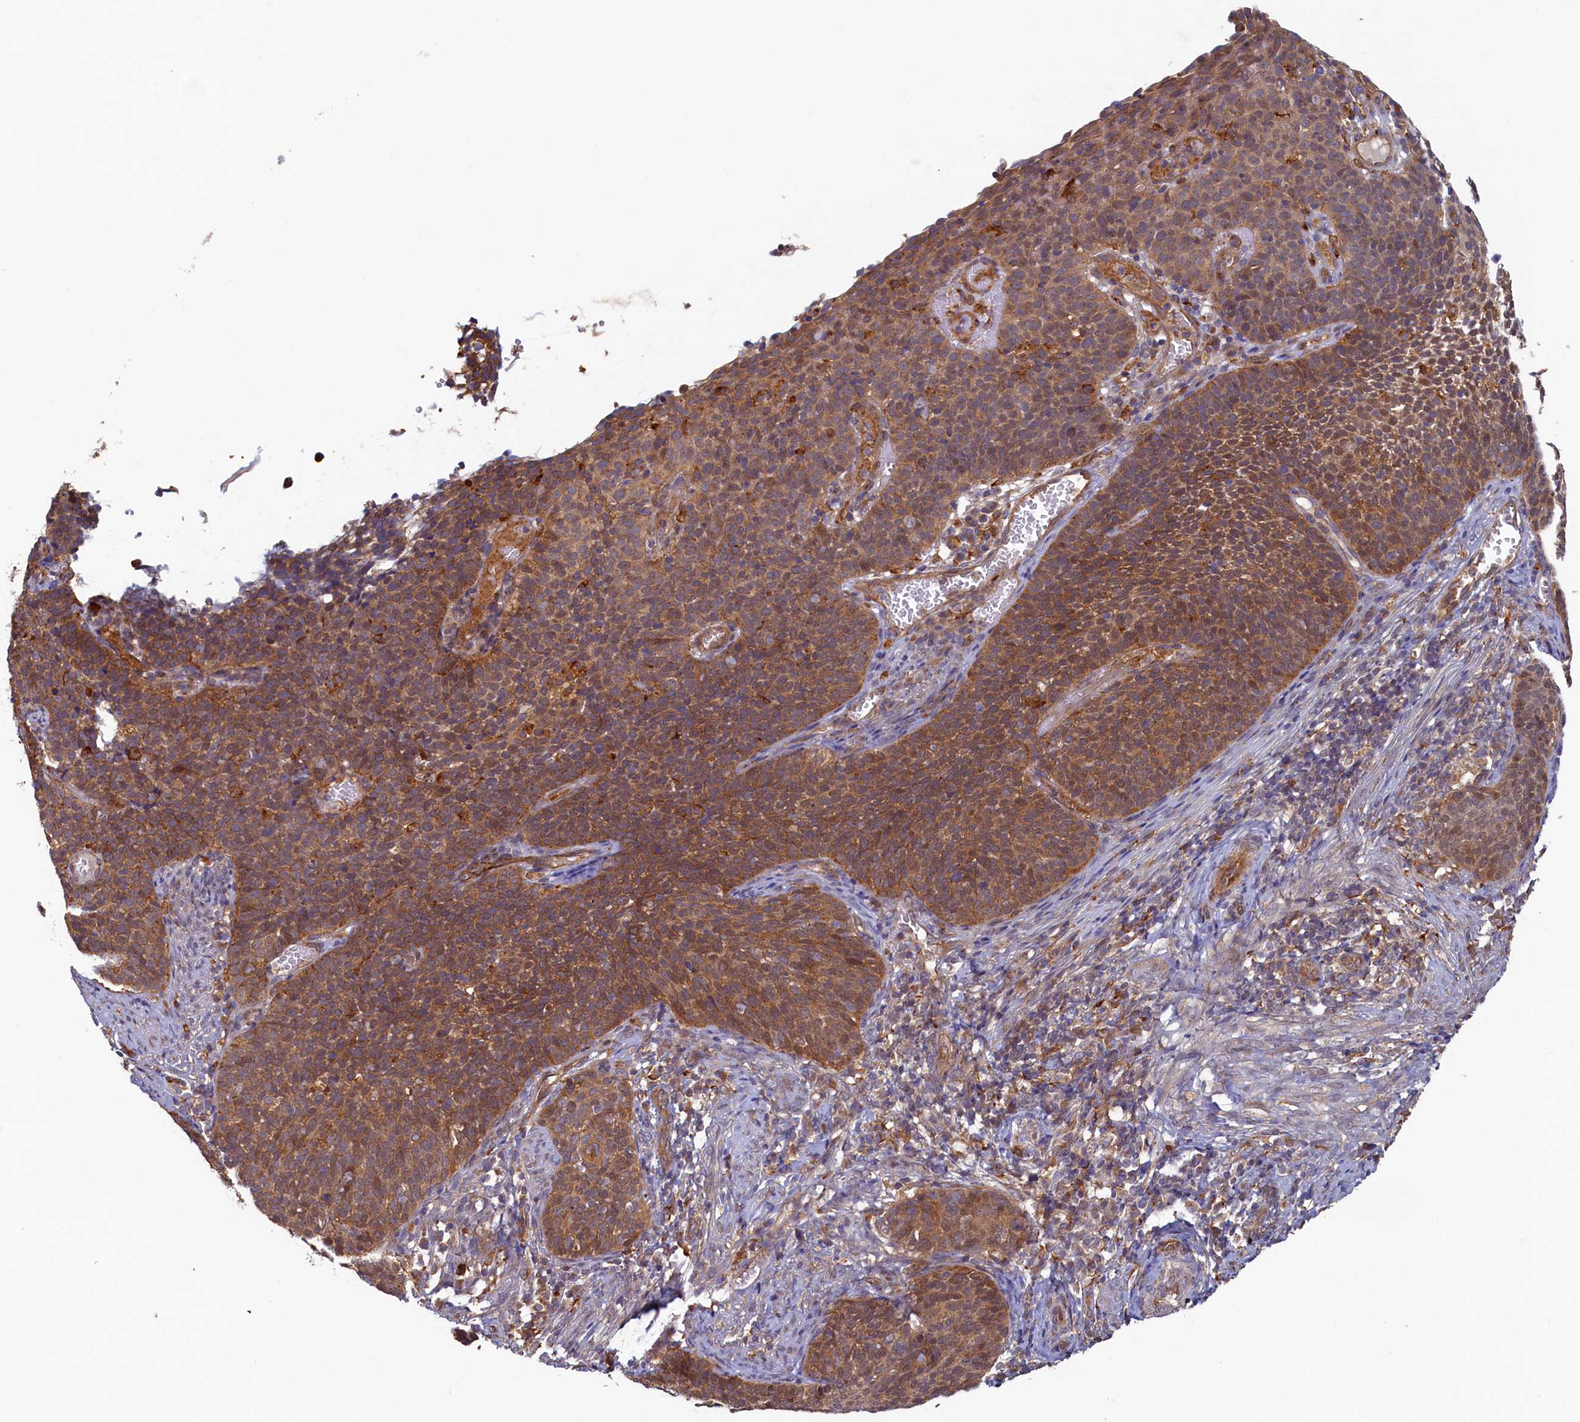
{"staining": {"intensity": "moderate", "quantity": ">75%", "location": "cytoplasmic/membranous"}, "tissue": "cervical cancer", "cell_type": "Tumor cells", "image_type": "cancer", "snomed": [{"axis": "morphology", "description": "Normal tissue, NOS"}, {"axis": "morphology", "description": "Squamous cell carcinoma, NOS"}, {"axis": "topography", "description": "Cervix"}], "caption": "Immunohistochemistry (IHC) of cervical squamous cell carcinoma exhibits medium levels of moderate cytoplasmic/membranous staining in approximately >75% of tumor cells.", "gene": "STX12", "patient": {"sex": "female", "age": 39}}